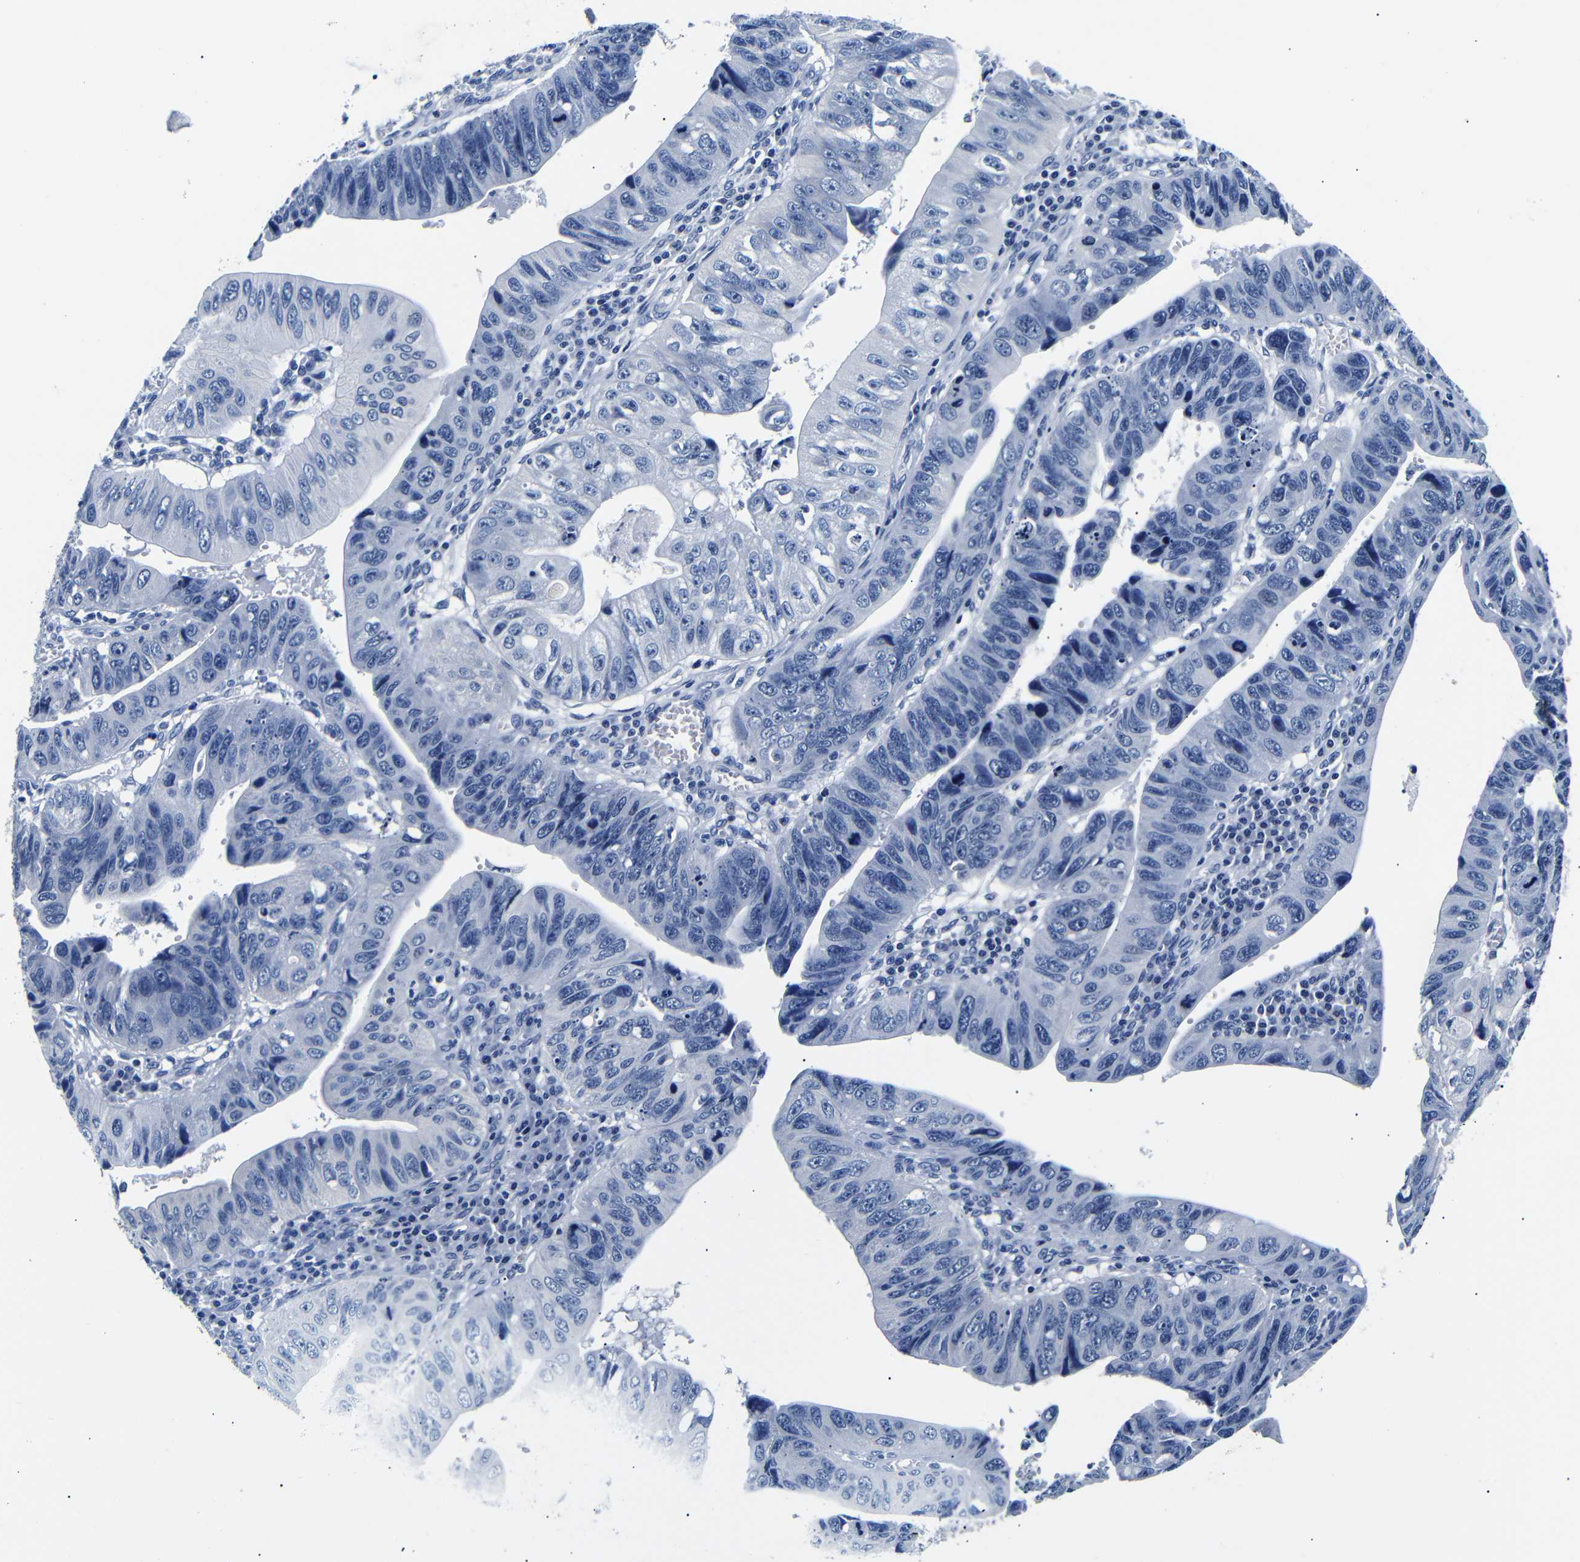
{"staining": {"intensity": "negative", "quantity": "none", "location": "none"}, "tissue": "stomach cancer", "cell_type": "Tumor cells", "image_type": "cancer", "snomed": [{"axis": "morphology", "description": "Adenocarcinoma, NOS"}, {"axis": "topography", "description": "Stomach"}], "caption": "Protein analysis of stomach cancer (adenocarcinoma) shows no significant expression in tumor cells.", "gene": "GAP43", "patient": {"sex": "male", "age": 59}}